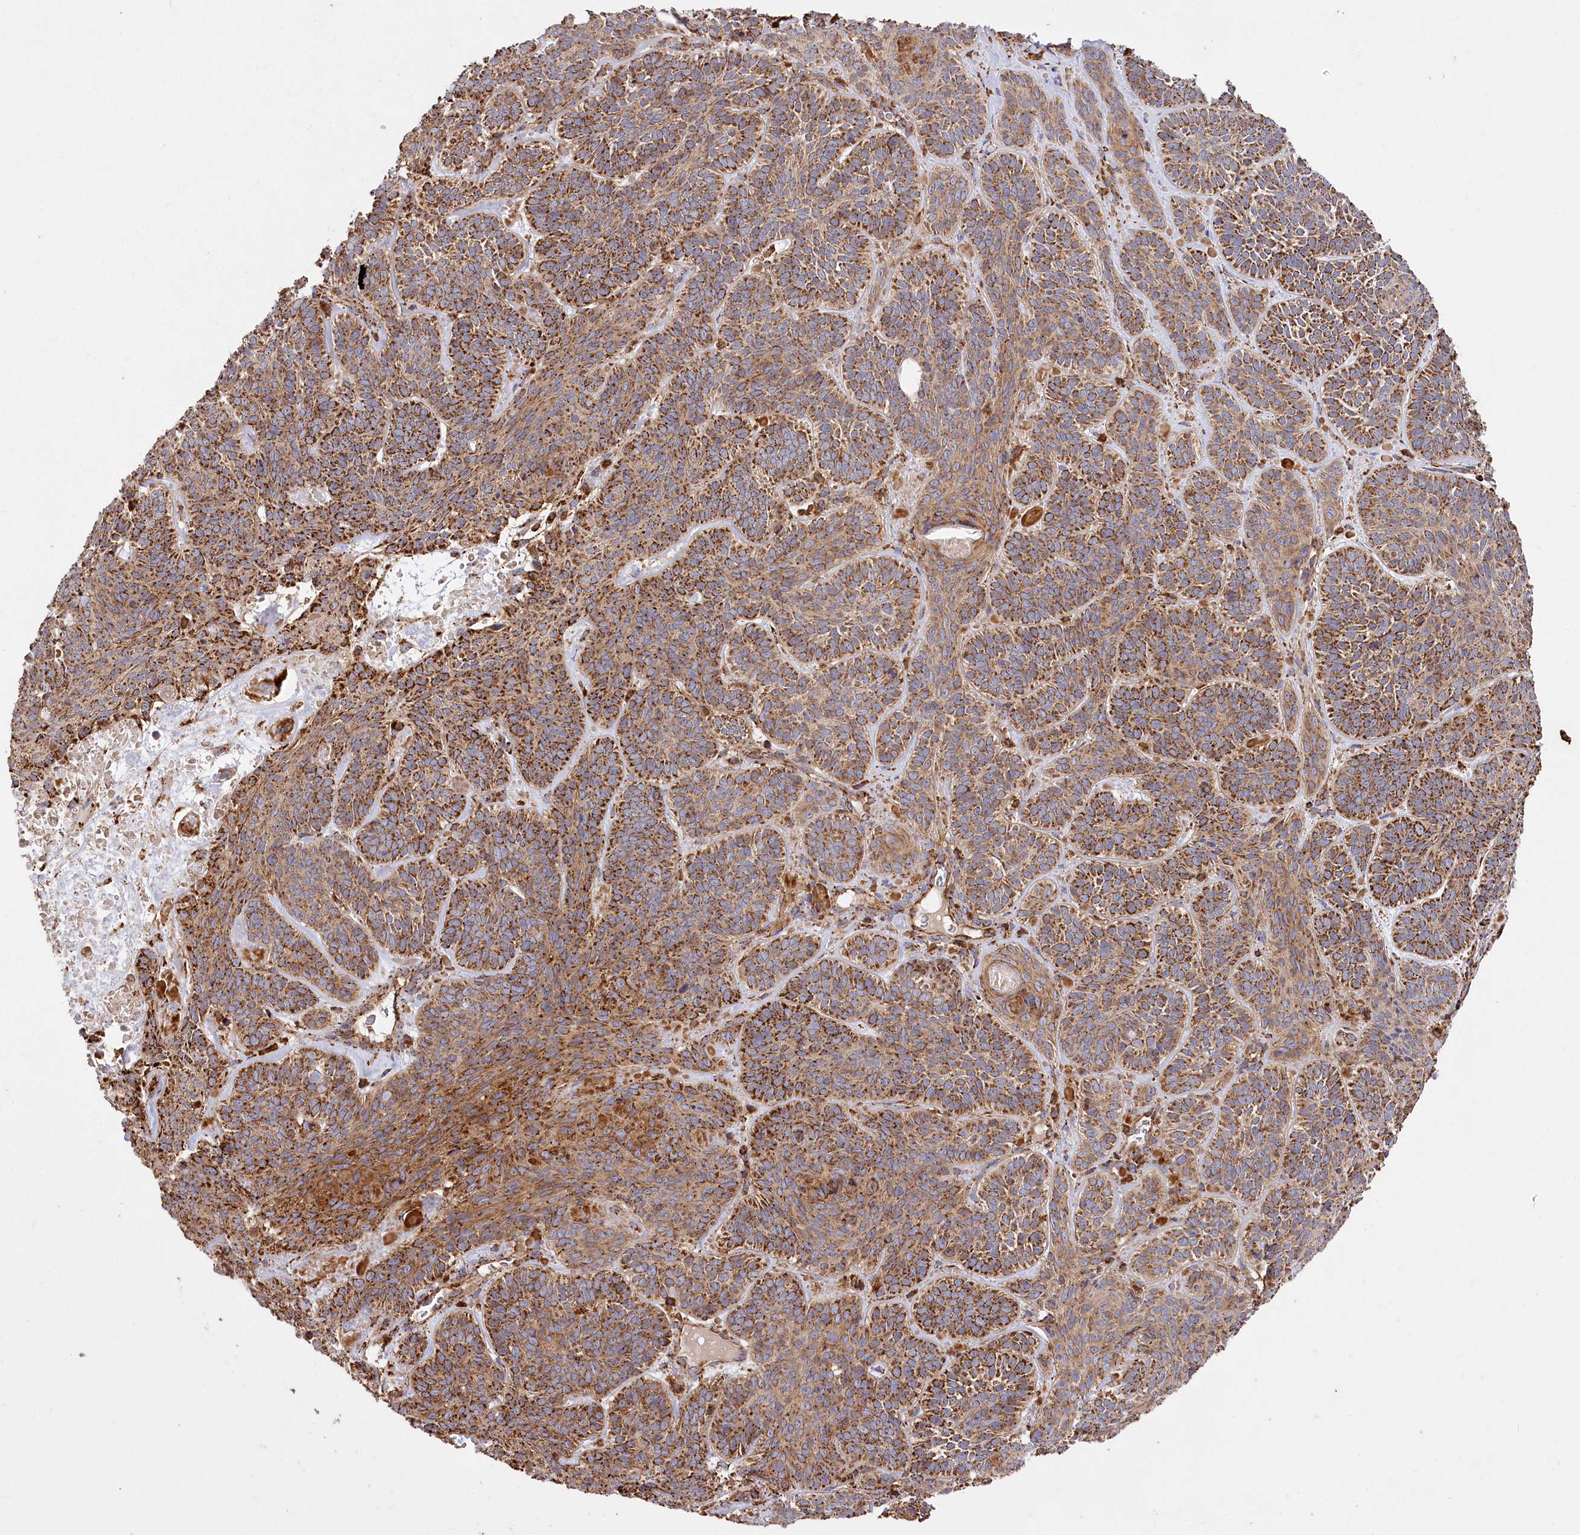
{"staining": {"intensity": "strong", "quantity": ">75%", "location": "cytoplasmic/membranous"}, "tissue": "skin cancer", "cell_type": "Tumor cells", "image_type": "cancer", "snomed": [{"axis": "morphology", "description": "Basal cell carcinoma"}, {"axis": "topography", "description": "Skin"}], "caption": "Skin cancer (basal cell carcinoma) stained for a protein demonstrates strong cytoplasmic/membranous positivity in tumor cells.", "gene": "CARD19", "patient": {"sex": "male", "age": 85}}